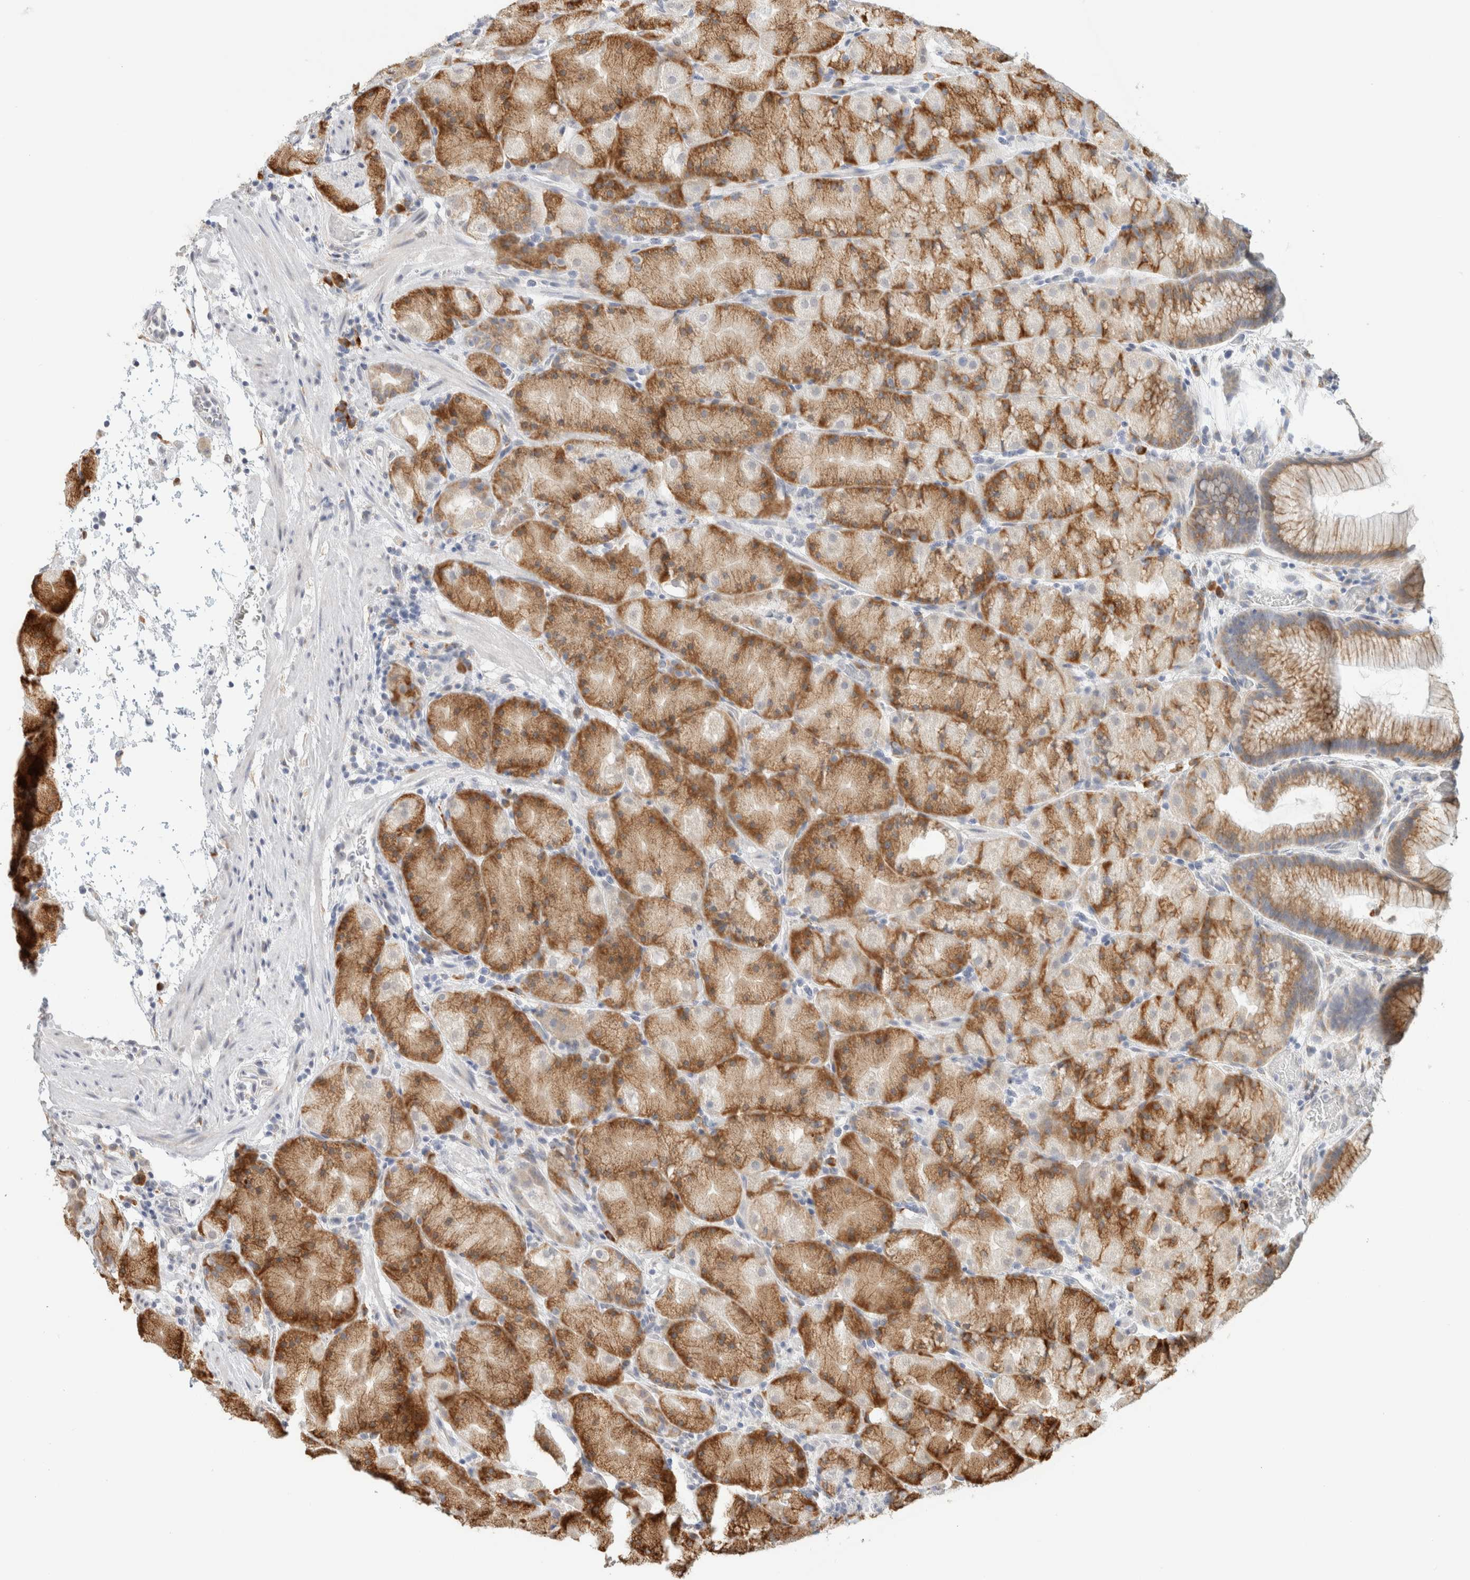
{"staining": {"intensity": "moderate", "quantity": ">75%", "location": "cytoplasmic/membranous"}, "tissue": "stomach", "cell_type": "Glandular cells", "image_type": "normal", "snomed": [{"axis": "morphology", "description": "Normal tissue, NOS"}, {"axis": "topography", "description": "Stomach, upper"}, {"axis": "topography", "description": "Stomach"}], "caption": "A photomicrograph of human stomach stained for a protein demonstrates moderate cytoplasmic/membranous brown staining in glandular cells.", "gene": "HDLBP", "patient": {"sex": "male", "age": 48}}